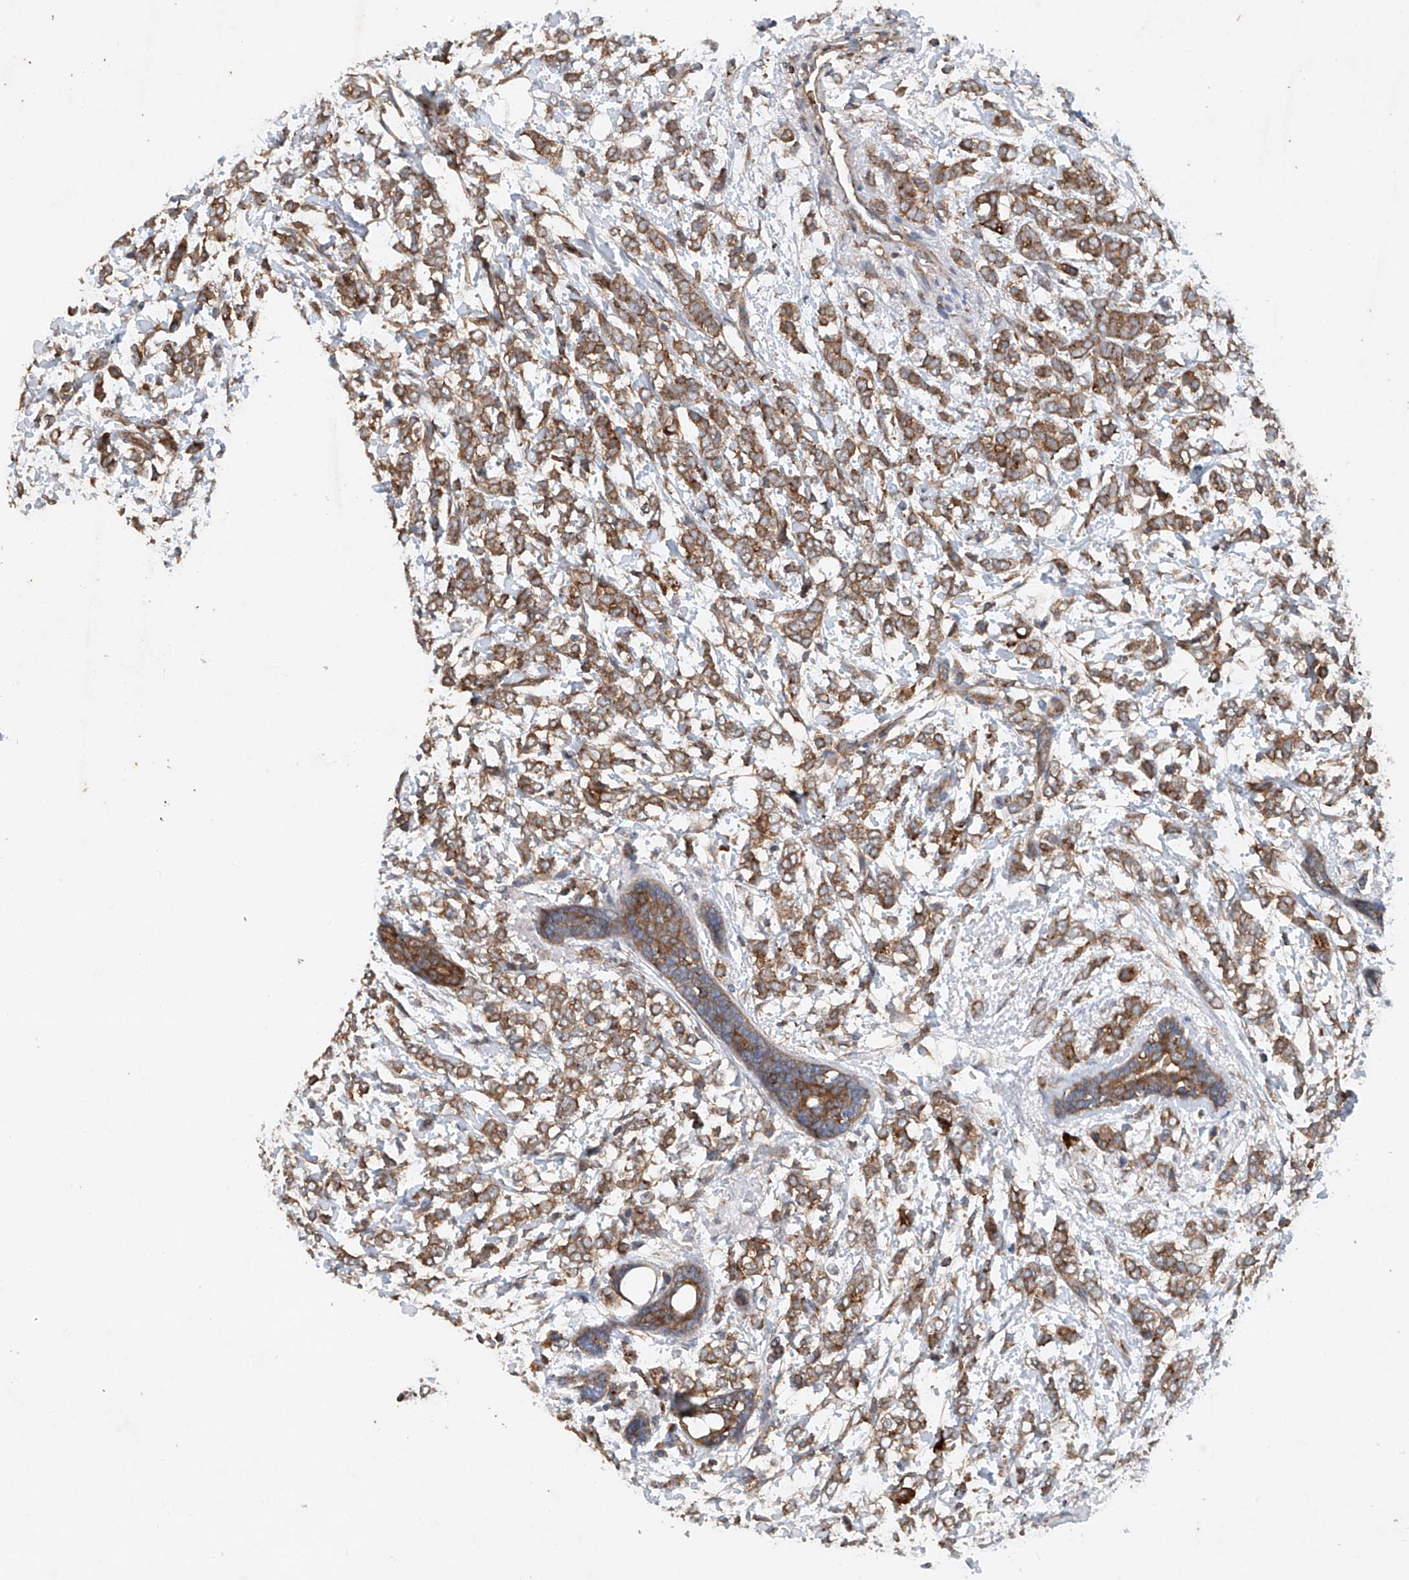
{"staining": {"intensity": "moderate", "quantity": ">75%", "location": "cytoplasmic/membranous"}, "tissue": "breast cancer", "cell_type": "Tumor cells", "image_type": "cancer", "snomed": [{"axis": "morphology", "description": "Normal tissue, NOS"}, {"axis": "morphology", "description": "Lobular carcinoma"}, {"axis": "topography", "description": "Breast"}], "caption": "Protein staining displays moderate cytoplasmic/membranous staining in approximately >75% of tumor cells in breast cancer.", "gene": "CEP85L", "patient": {"sex": "female", "age": 47}}